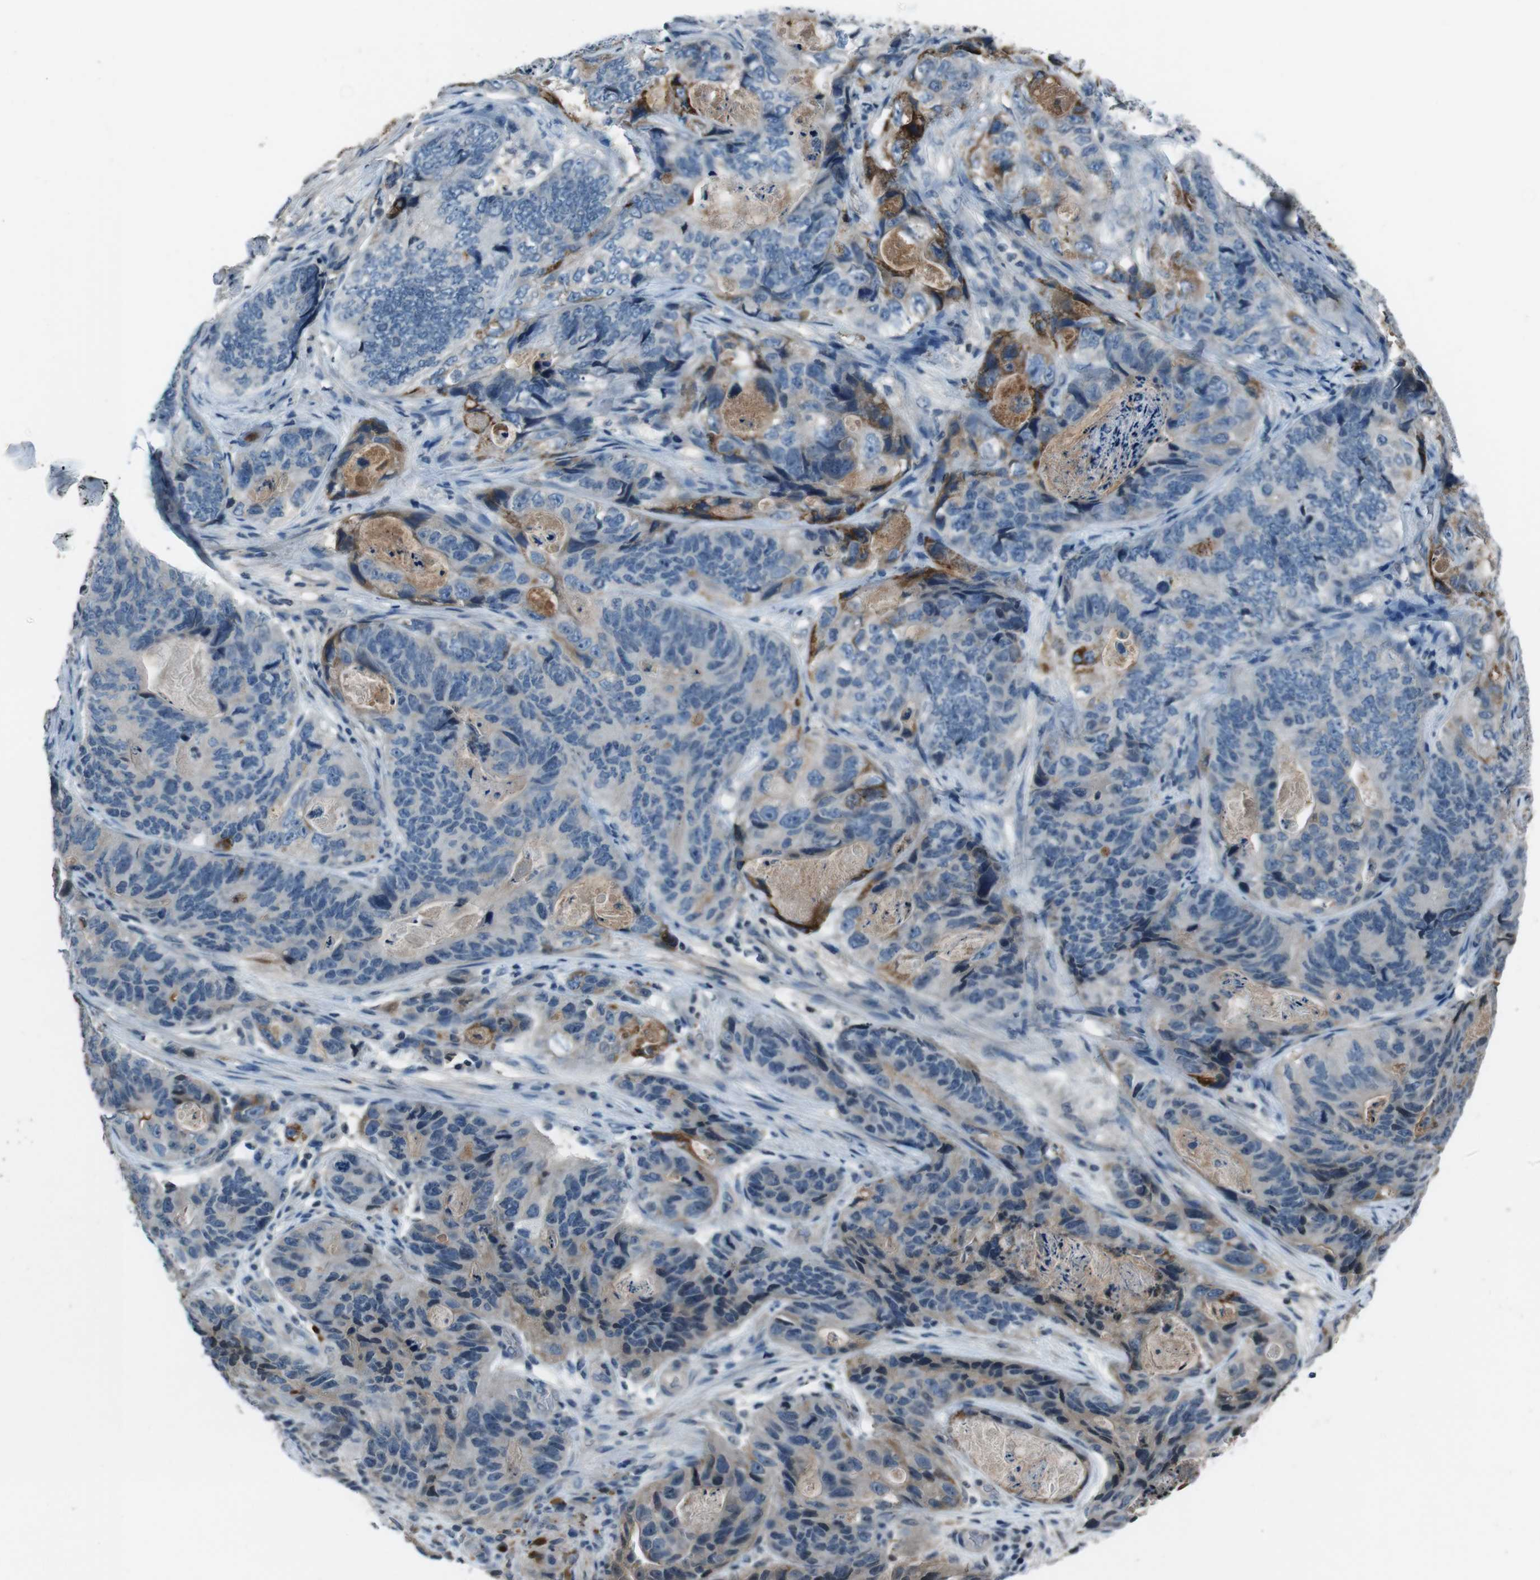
{"staining": {"intensity": "negative", "quantity": "none", "location": "none"}, "tissue": "stomach cancer", "cell_type": "Tumor cells", "image_type": "cancer", "snomed": [{"axis": "morphology", "description": "Adenocarcinoma, NOS"}, {"axis": "topography", "description": "Stomach"}], "caption": "An image of stomach adenocarcinoma stained for a protein displays no brown staining in tumor cells.", "gene": "UGT1A6", "patient": {"sex": "female", "age": 89}}